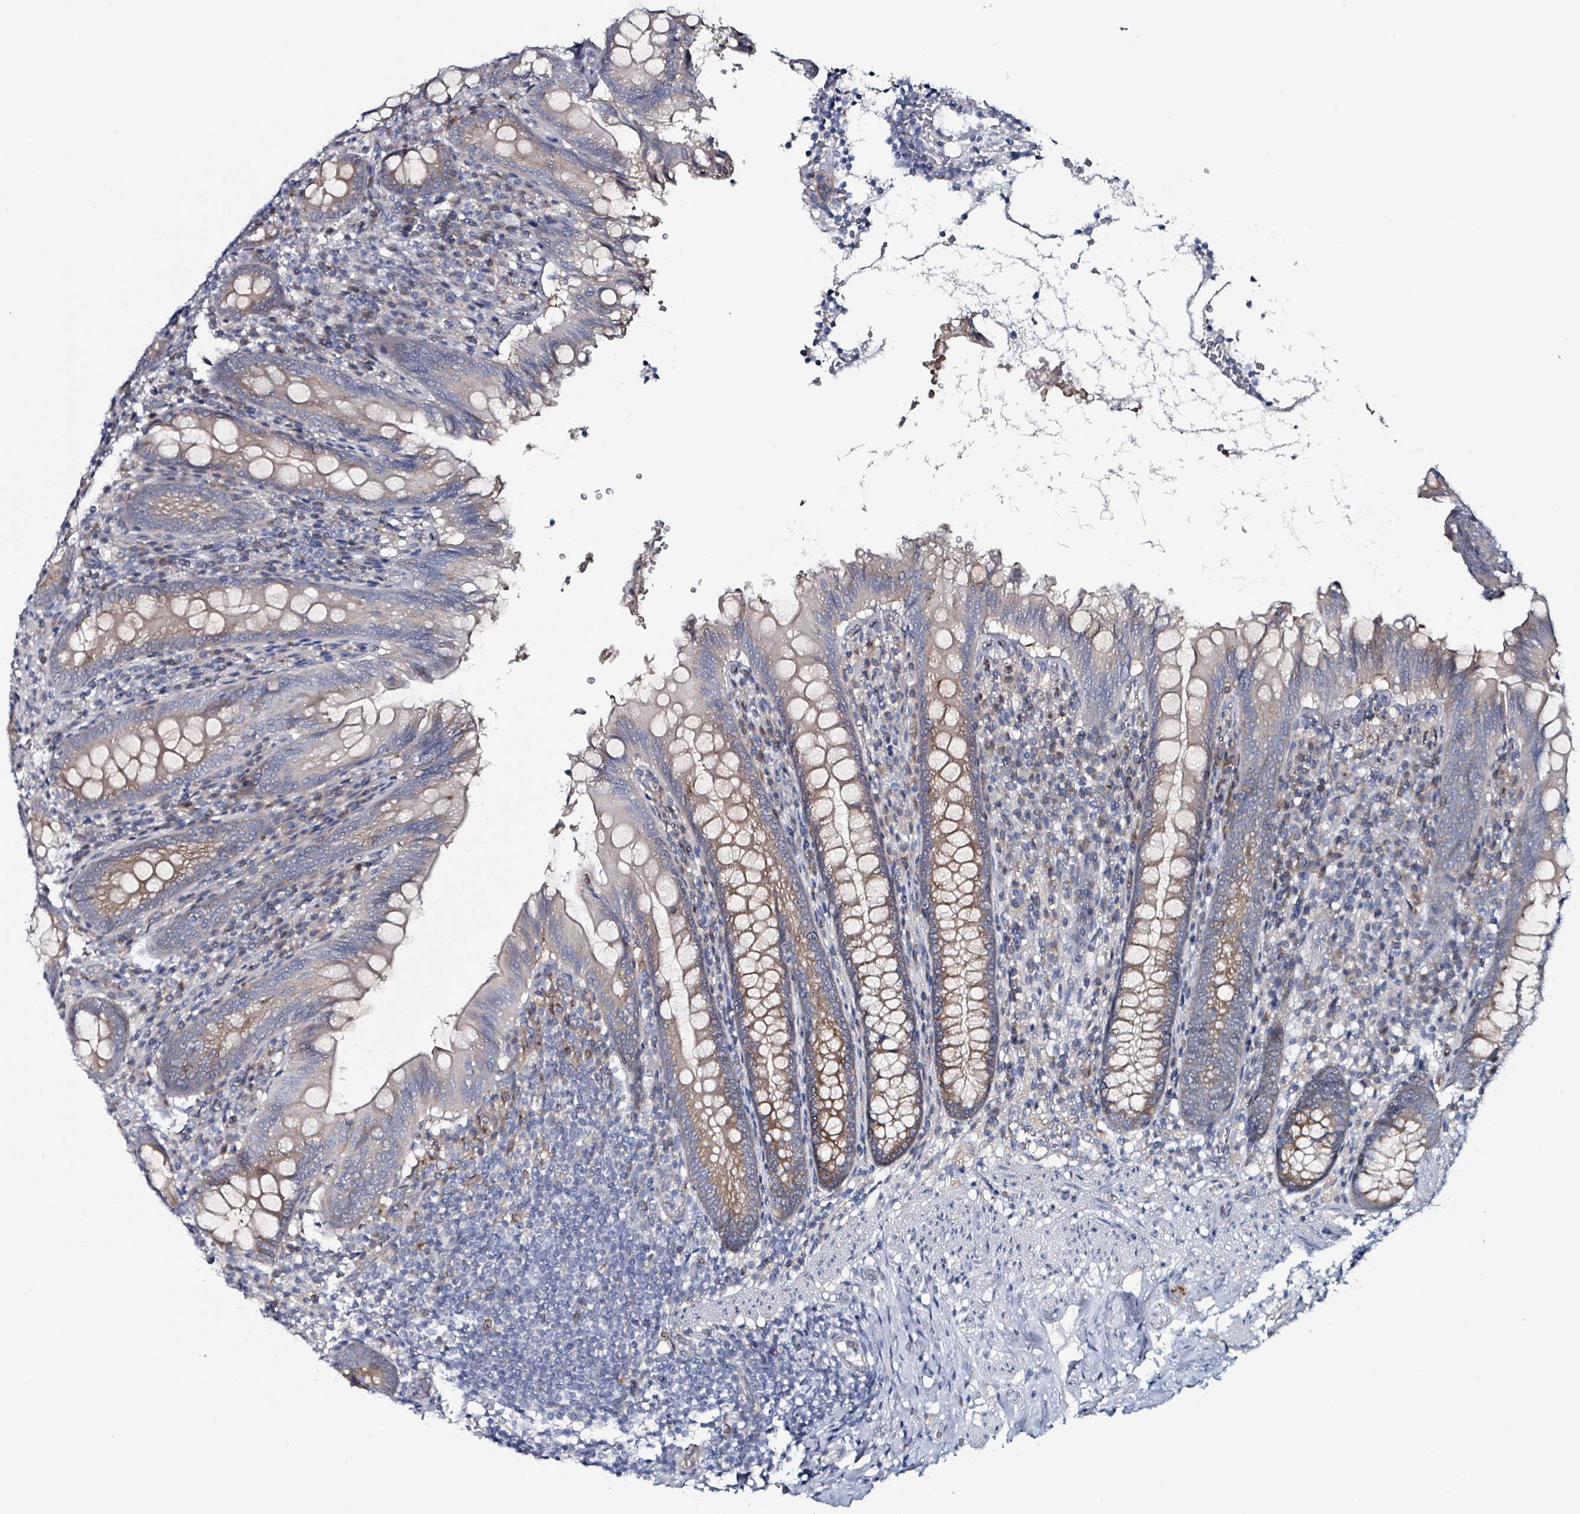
{"staining": {"intensity": "moderate", "quantity": ">75%", "location": "cytoplasmic/membranous"}, "tissue": "appendix", "cell_type": "Glandular cells", "image_type": "normal", "snomed": [{"axis": "morphology", "description": "Normal tissue, NOS"}, {"axis": "topography", "description": "Appendix"}], "caption": "Brown immunohistochemical staining in normal appendix shows moderate cytoplasmic/membranous expression in approximately >75% of glandular cells.", "gene": "B3GAT3", "patient": {"sex": "male", "age": 55}}